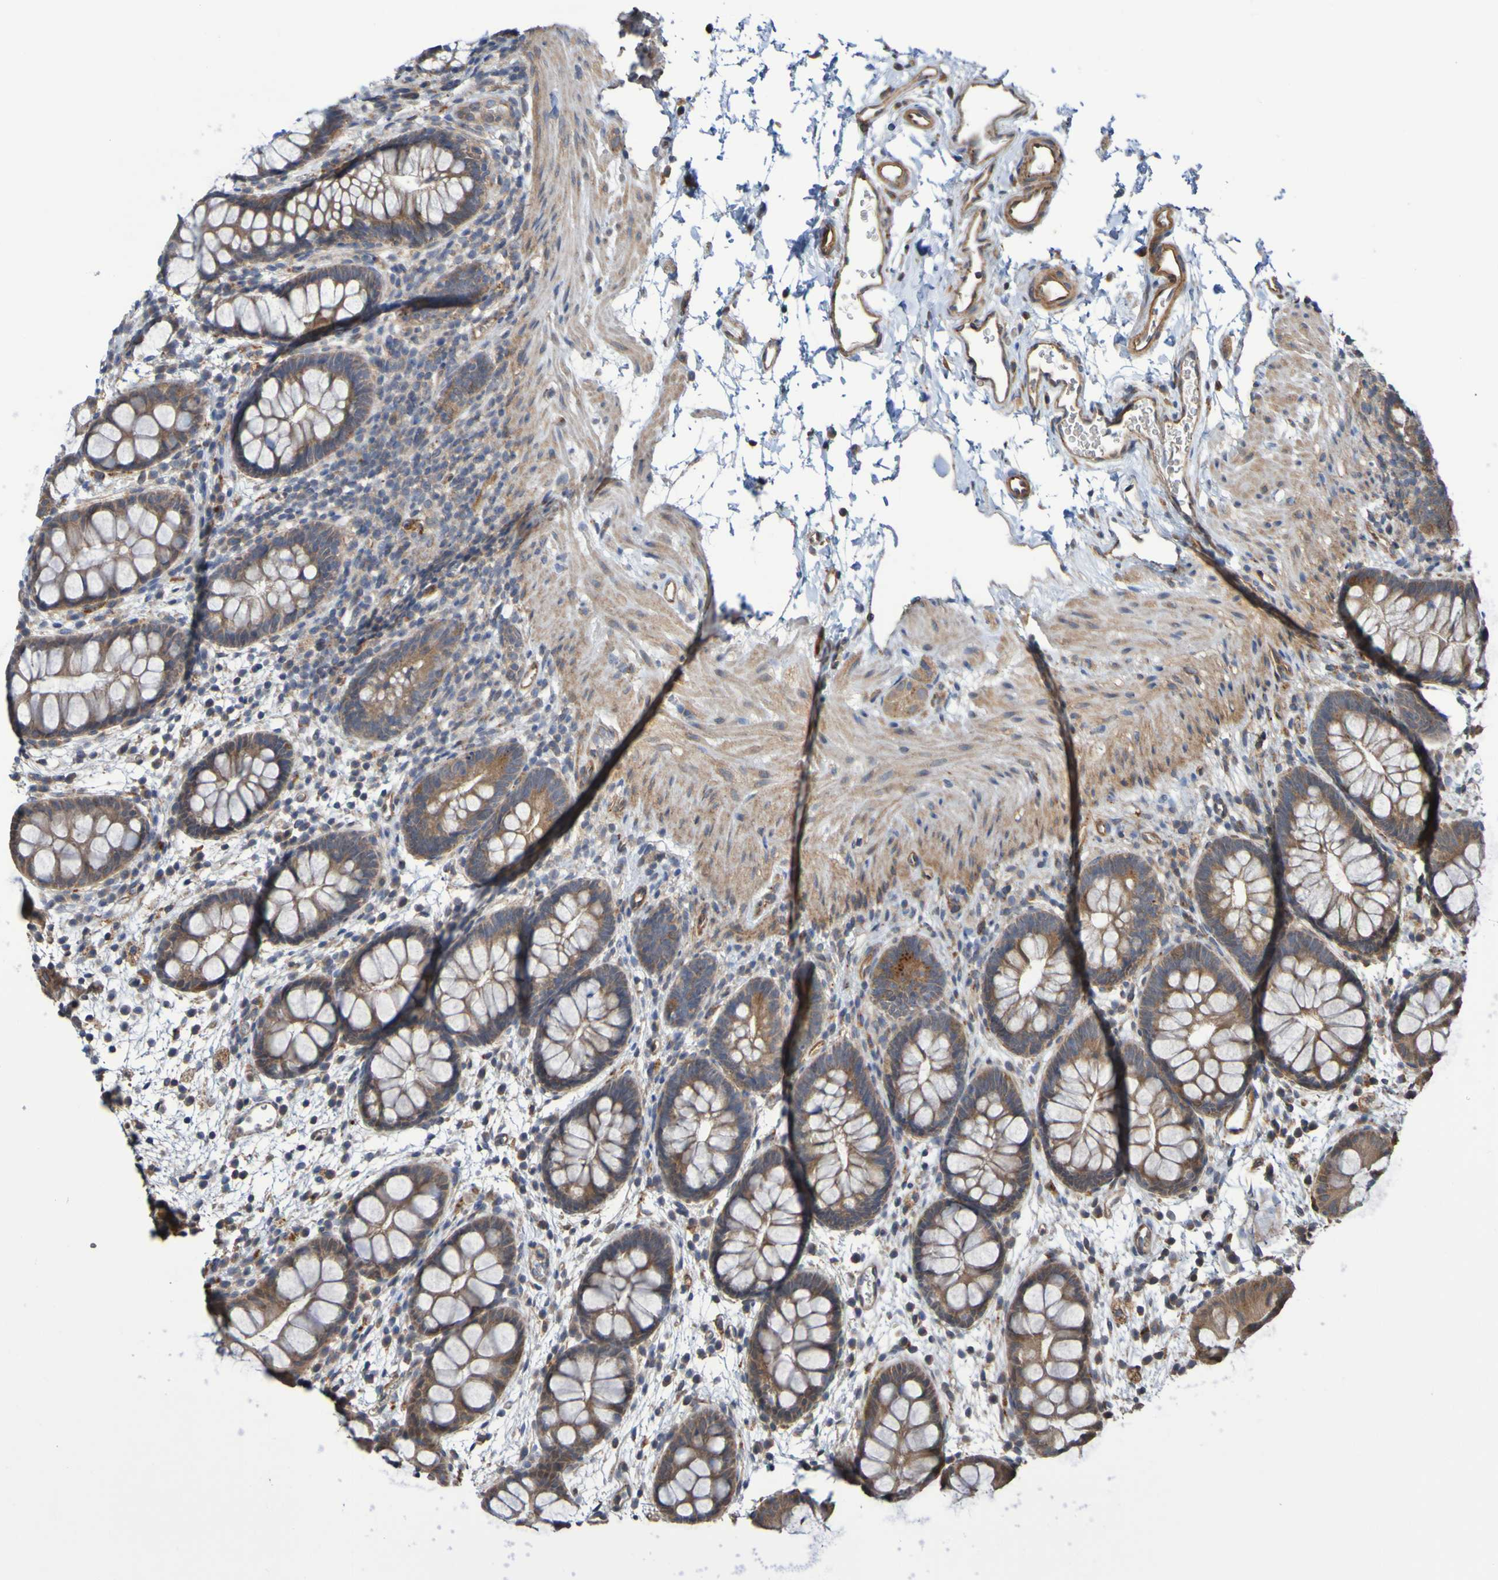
{"staining": {"intensity": "weak", "quantity": ">75%", "location": "cytoplasmic/membranous"}, "tissue": "rectum", "cell_type": "Glandular cells", "image_type": "normal", "snomed": [{"axis": "morphology", "description": "Normal tissue, NOS"}, {"axis": "topography", "description": "Rectum"}], "caption": "Weak cytoplasmic/membranous positivity is present in approximately >75% of glandular cells in benign rectum.", "gene": "UCN", "patient": {"sex": "female", "age": 24}}